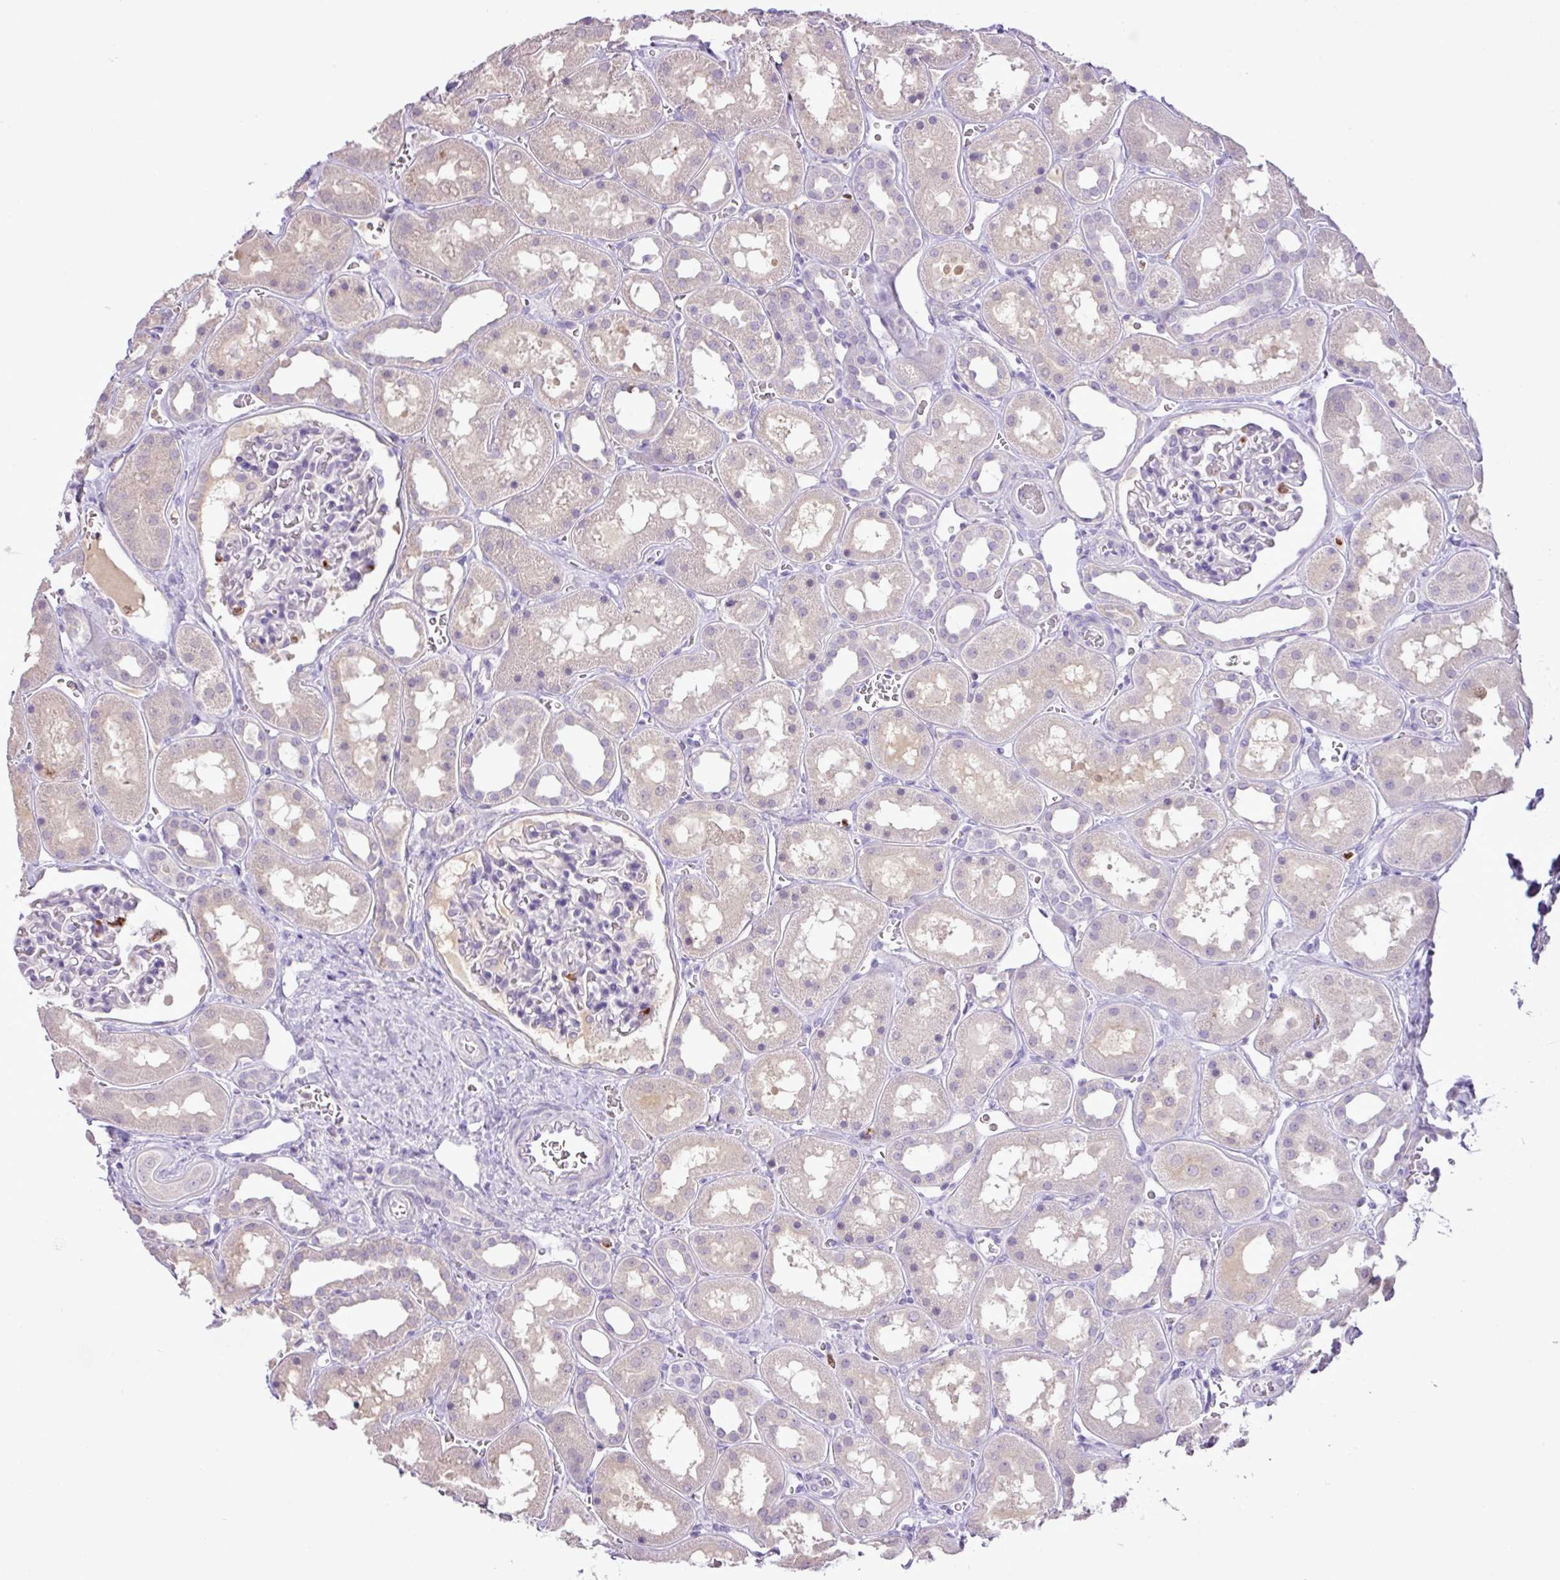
{"staining": {"intensity": "negative", "quantity": "none", "location": "none"}, "tissue": "kidney", "cell_type": "Cells in glomeruli", "image_type": "normal", "snomed": [{"axis": "morphology", "description": "Normal tissue, NOS"}, {"axis": "topography", "description": "Kidney"}], "caption": "IHC of normal human kidney shows no expression in cells in glomeruli. (DAB (3,3'-diaminobenzidine) immunohistochemistry (IHC) with hematoxylin counter stain).", "gene": "HTR3E", "patient": {"sex": "female", "age": 41}}